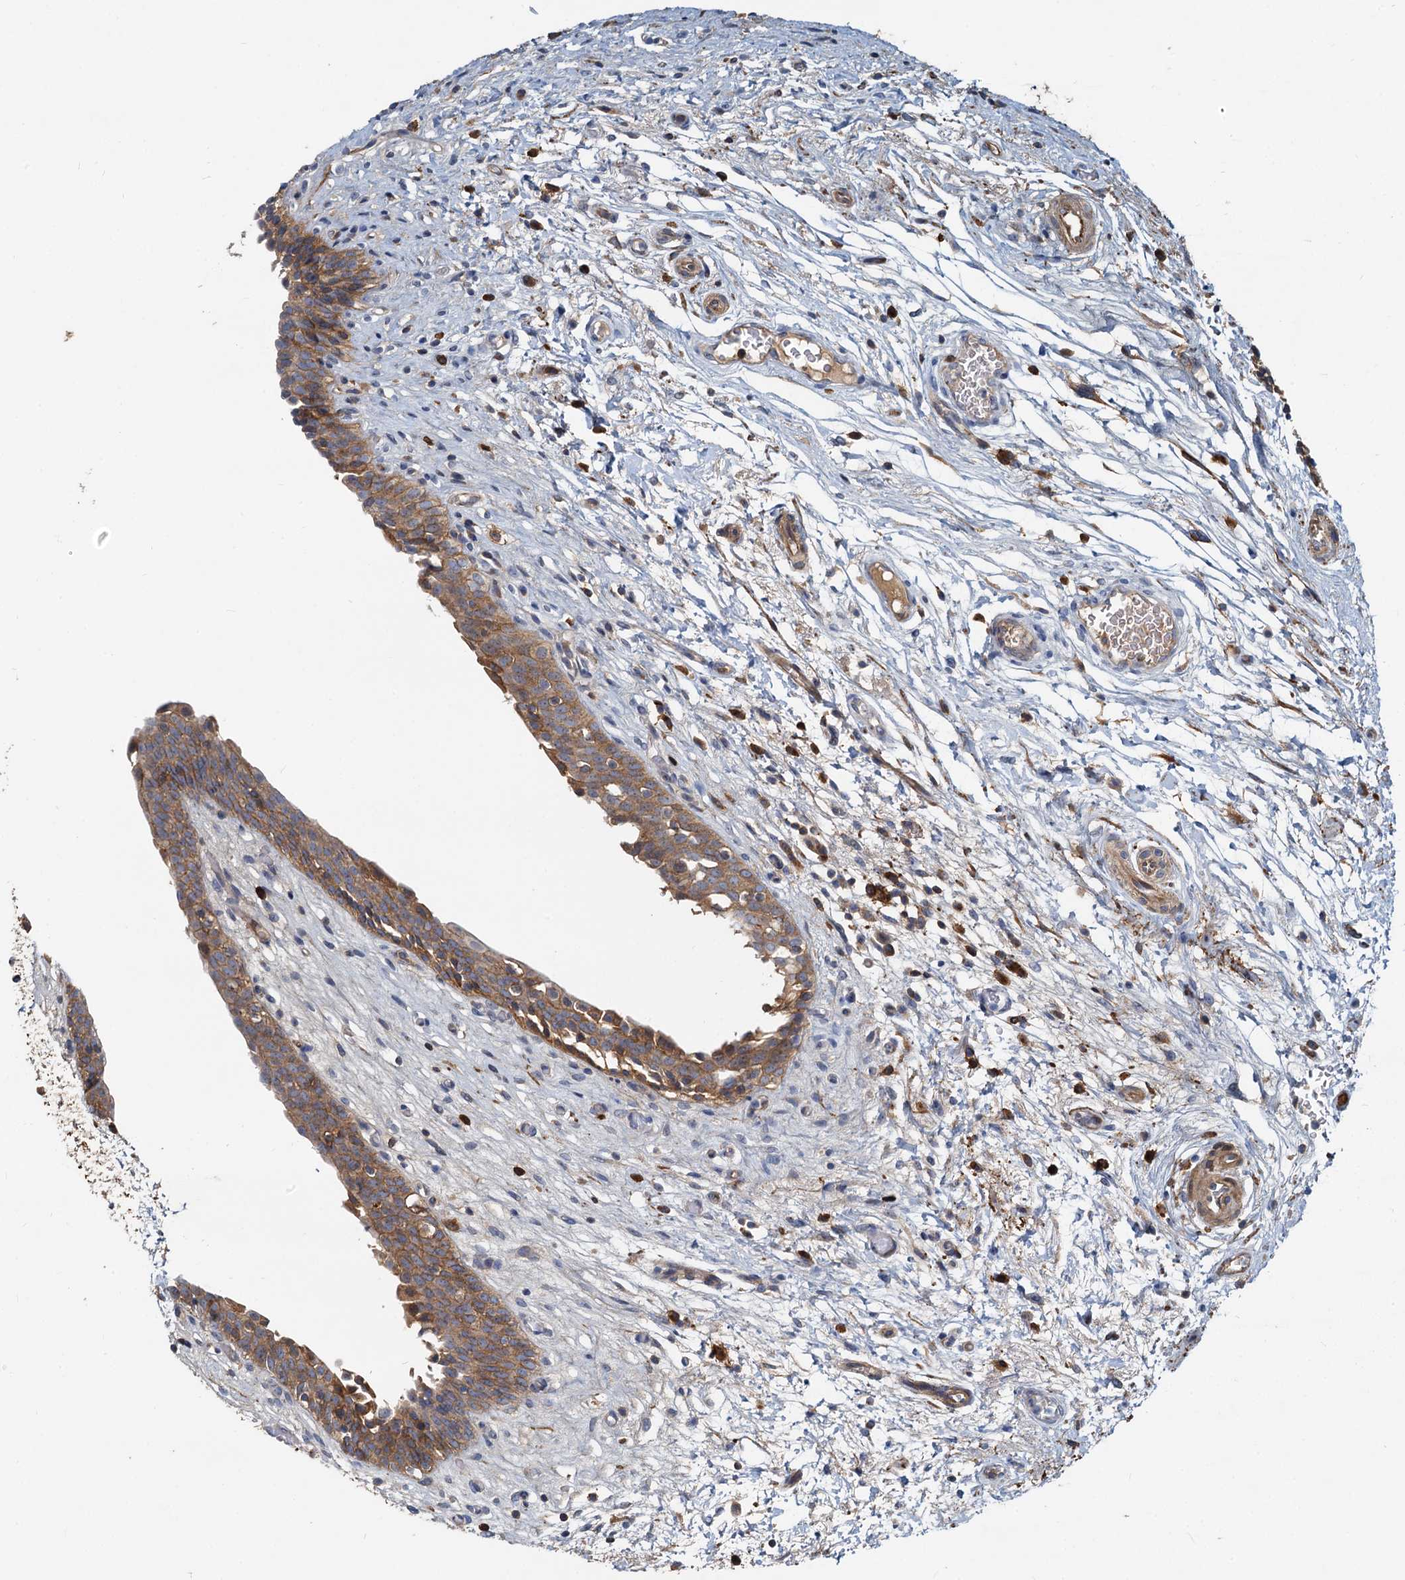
{"staining": {"intensity": "moderate", "quantity": ">75%", "location": "cytoplasmic/membranous"}, "tissue": "urinary bladder", "cell_type": "Urothelial cells", "image_type": "normal", "snomed": [{"axis": "morphology", "description": "Normal tissue, NOS"}, {"axis": "topography", "description": "Urinary bladder"}], "caption": "Moderate cytoplasmic/membranous expression is seen in approximately >75% of urothelial cells in unremarkable urinary bladder. (DAB IHC with brightfield microscopy, high magnification).", "gene": "LNX2", "patient": {"sex": "male", "age": 83}}